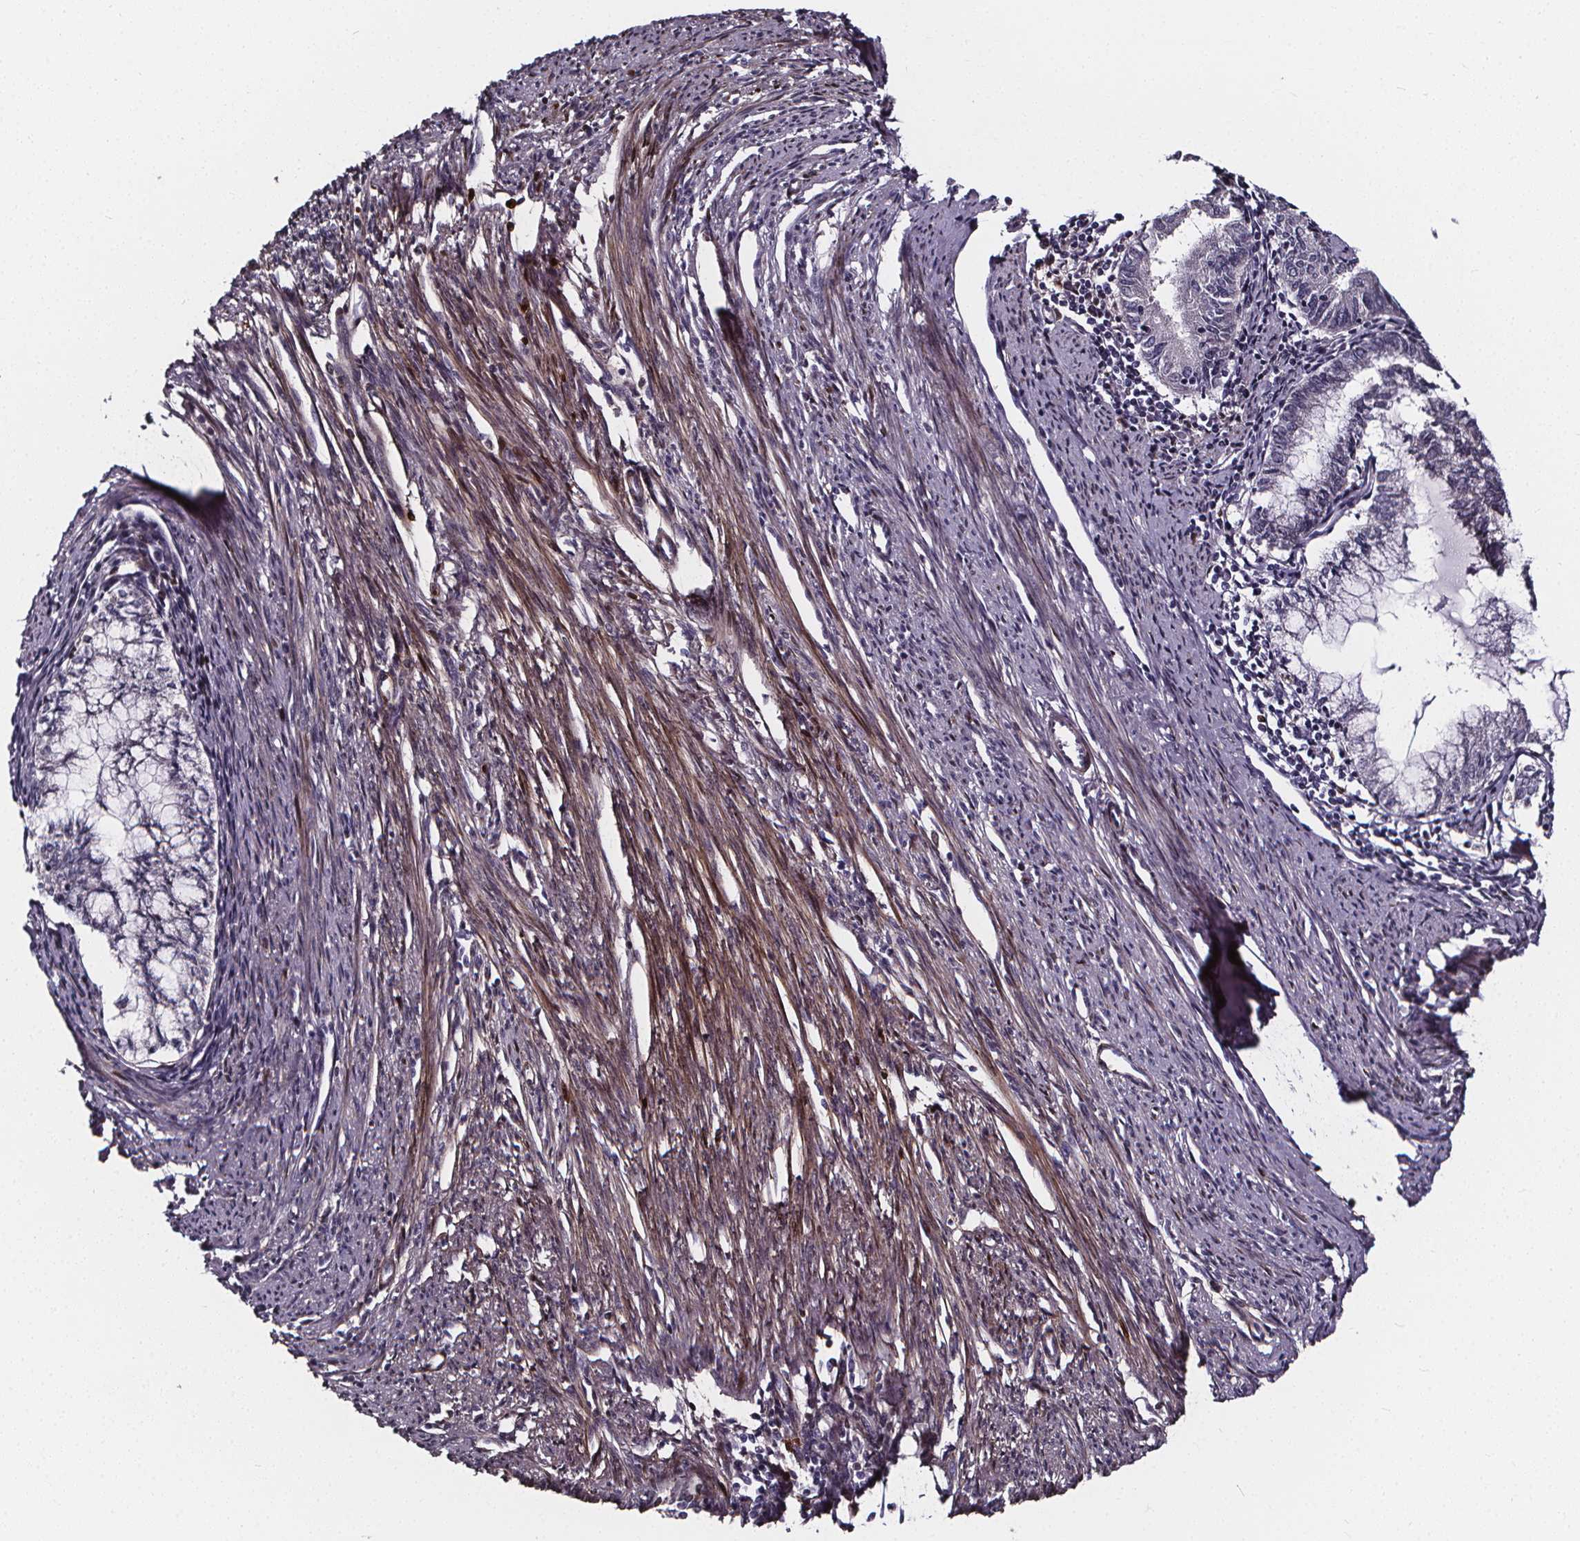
{"staining": {"intensity": "negative", "quantity": "none", "location": "none"}, "tissue": "endometrial cancer", "cell_type": "Tumor cells", "image_type": "cancer", "snomed": [{"axis": "morphology", "description": "Adenocarcinoma, NOS"}, {"axis": "topography", "description": "Endometrium"}], "caption": "The image reveals no significant positivity in tumor cells of endometrial cancer. (DAB (3,3'-diaminobenzidine) immunohistochemistry (IHC) with hematoxylin counter stain).", "gene": "AEBP1", "patient": {"sex": "female", "age": 79}}